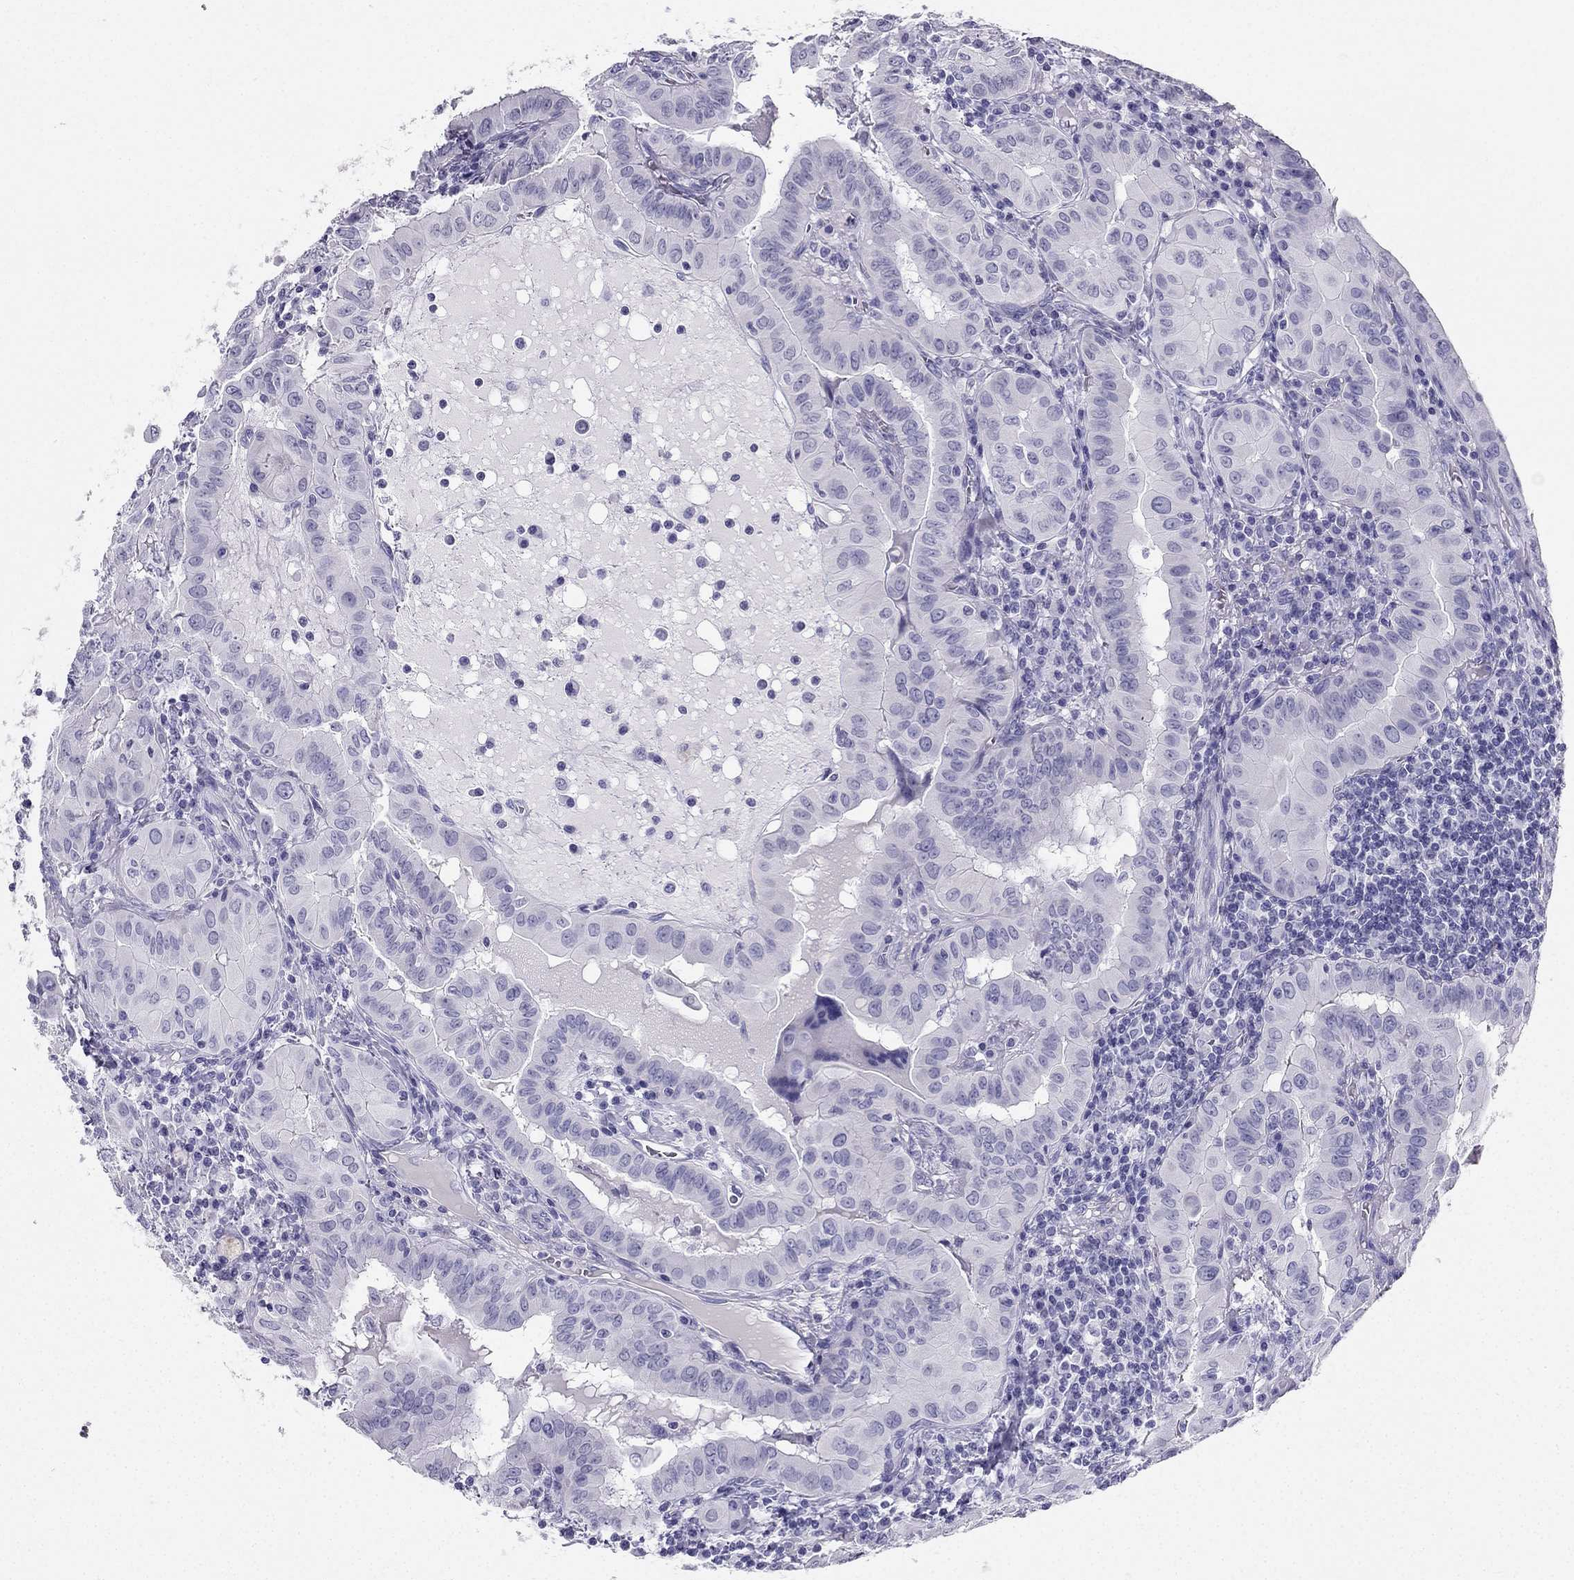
{"staining": {"intensity": "negative", "quantity": "none", "location": "none"}, "tissue": "thyroid cancer", "cell_type": "Tumor cells", "image_type": "cancer", "snomed": [{"axis": "morphology", "description": "Papillary adenocarcinoma, NOS"}, {"axis": "topography", "description": "Thyroid gland"}], "caption": "Thyroid papillary adenocarcinoma was stained to show a protein in brown. There is no significant expression in tumor cells.", "gene": "TFF3", "patient": {"sex": "female", "age": 37}}